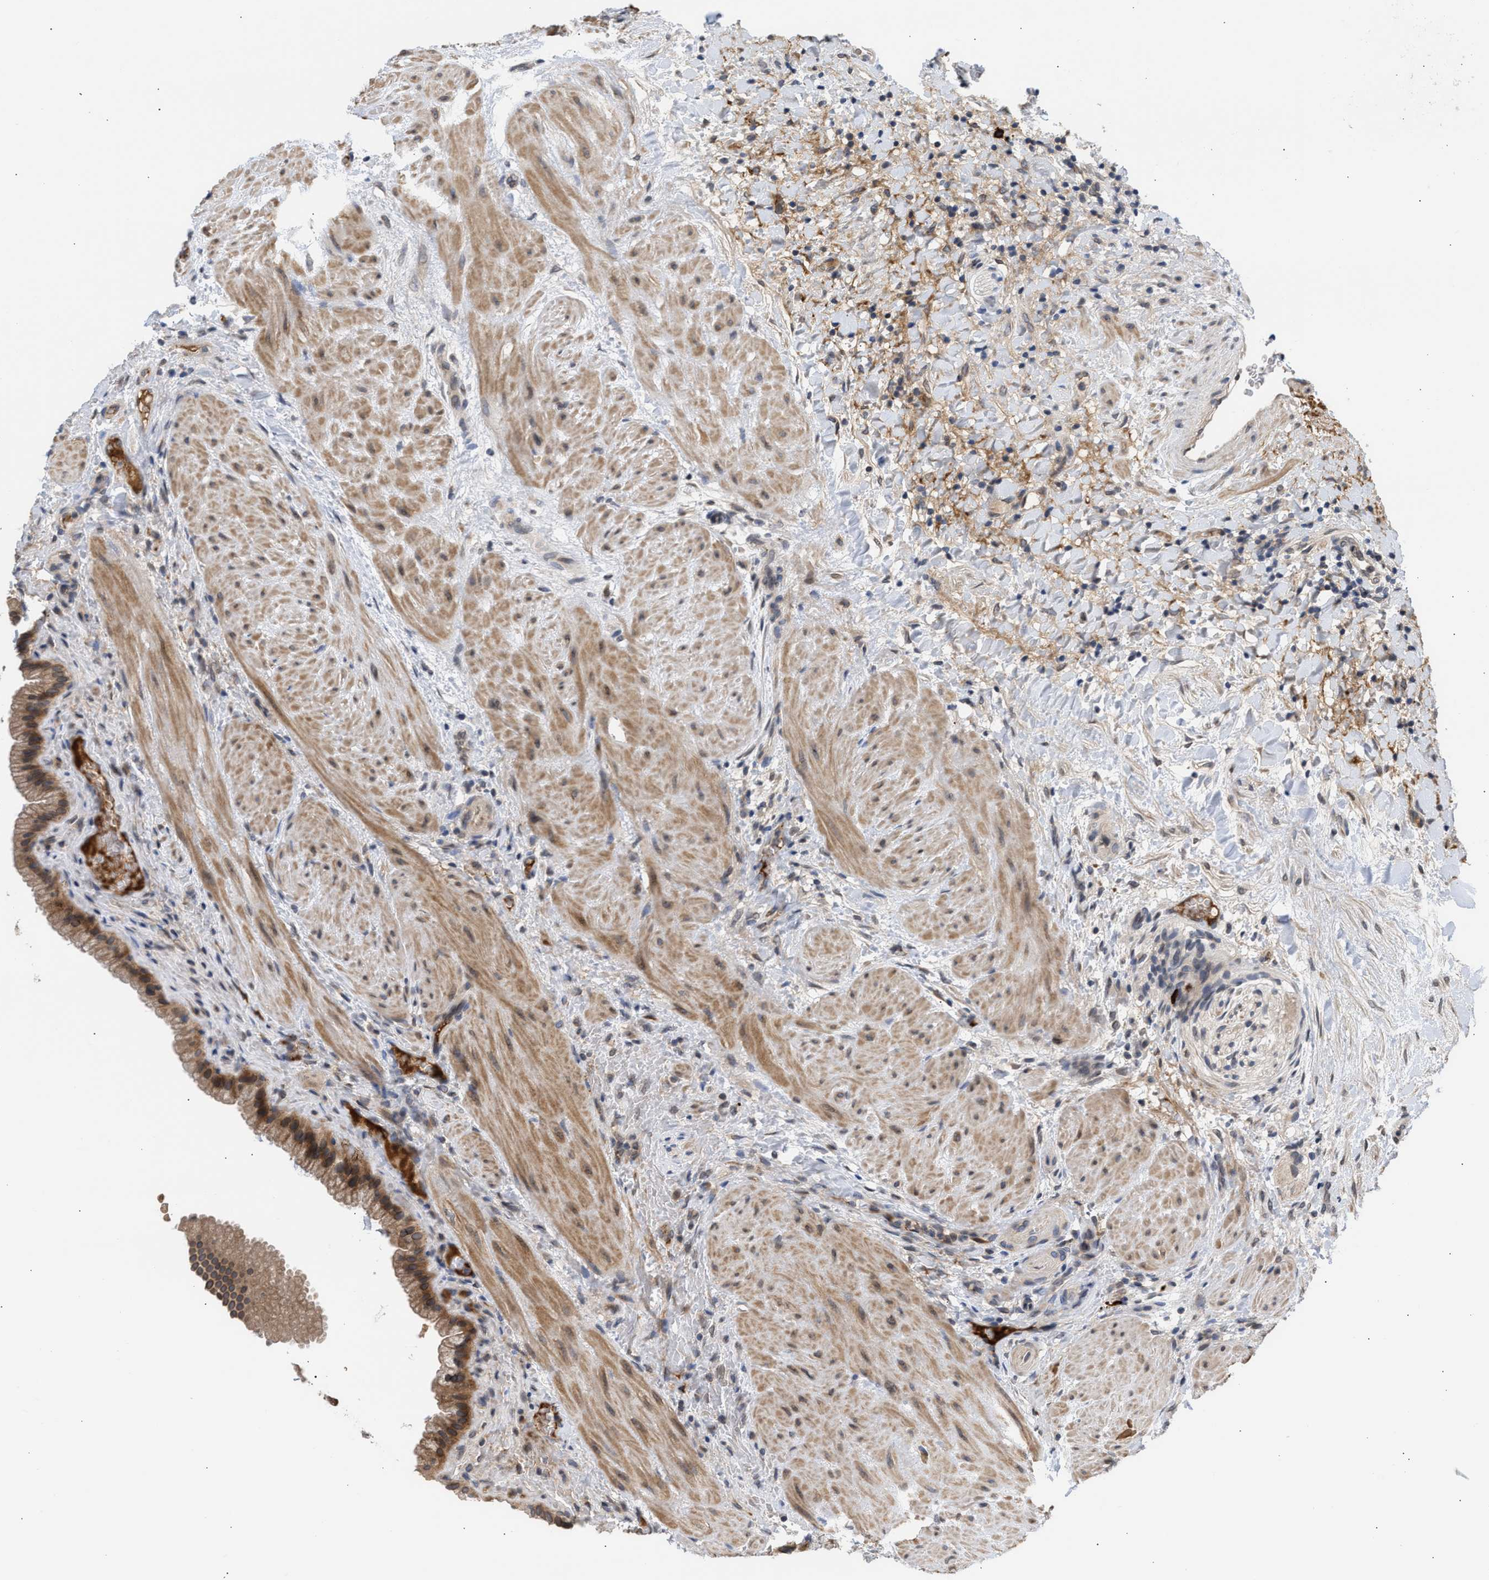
{"staining": {"intensity": "moderate", "quantity": ">75%", "location": "cytoplasmic/membranous,nuclear"}, "tissue": "gallbladder", "cell_type": "Glandular cells", "image_type": "normal", "snomed": [{"axis": "morphology", "description": "Normal tissue, NOS"}, {"axis": "topography", "description": "Gallbladder"}], "caption": "An immunohistochemistry photomicrograph of benign tissue is shown. Protein staining in brown shows moderate cytoplasmic/membranous,nuclear positivity in gallbladder within glandular cells. The staining was performed using DAB to visualize the protein expression in brown, while the nuclei were stained in blue with hematoxylin (Magnification: 20x).", "gene": "NUP62", "patient": {"sex": "male", "age": 49}}